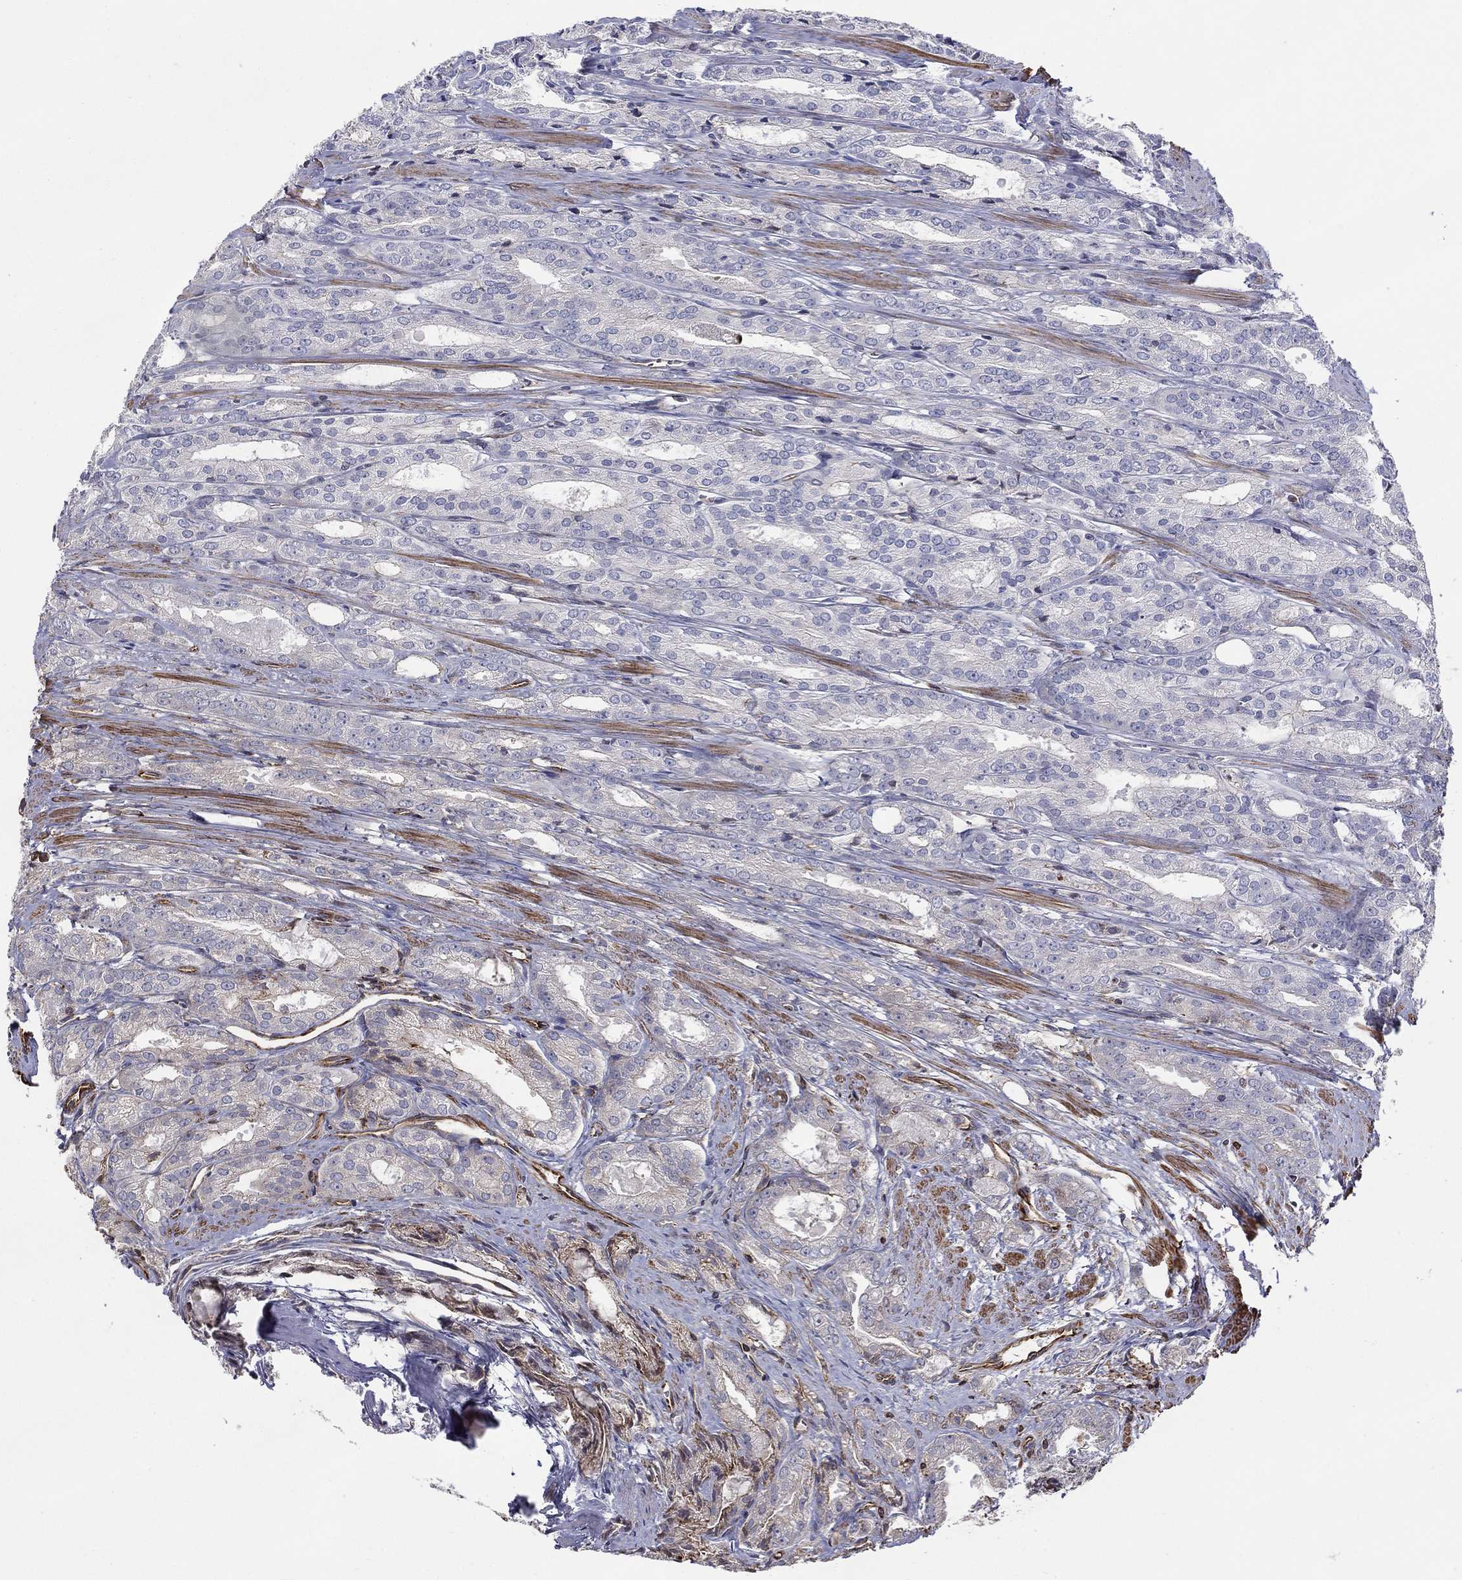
{"staining": {"intensity": "negative", "quantity": "none", "location": "none"}, "tissue": "prostate cancer", "cell_type": "Tumor cells", "image_type": "cancer", "snomed": [{"axis": "morphology", "description": "Adenocarcinoma, NOS"}, {"axis": "morphology", "description": "Adenocarcinoma, High grade"}, {"axis": "topography", "description": "Prostate"}], "caption": "DAB (3,3'-diaminobenzidine) immunohistochemical staining of prostate high-grade adenocarcinoma exhibits no significant positivity in tumor cells. (Immunohistochemistry, brightfield microscopy, high magnification).", "gene": "NPHP1", "patient": {"sex": "male", "age": 70}}